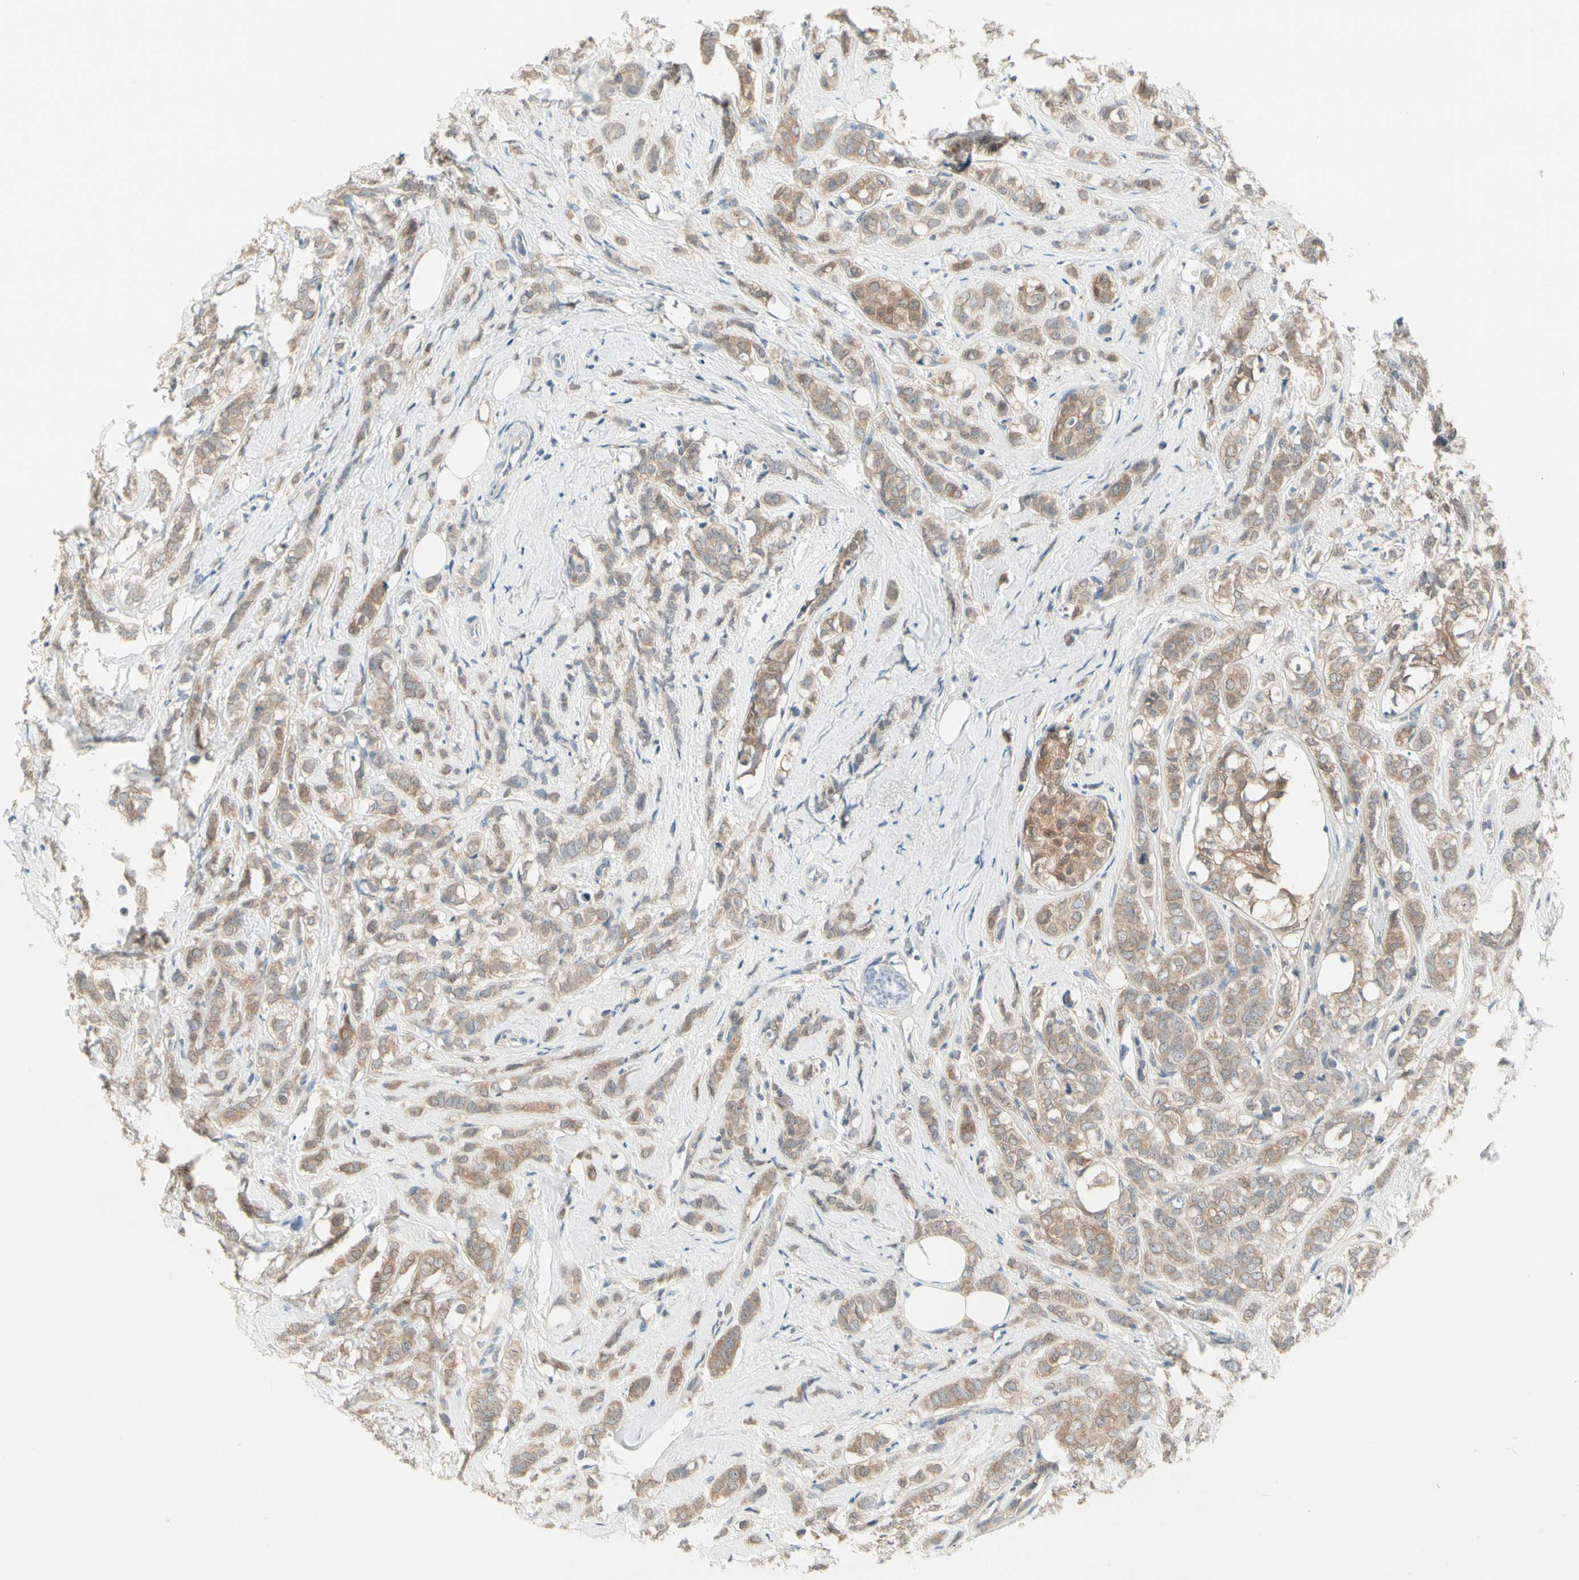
{"staining": {"intensity": "moderate", "quantity": ">75%", "location": "cytoplasmic/membranous"}, "tissue": "breast cancer", "cell_type": "Tumor cells", "image_type": "cancer", "snomed": [{"axis": "morphology", "description": "Lobular carcinoma"}, {"axis": "topography", "description": "Breast"}], "caption": "About >75% of tumor cells in breast cancer reveal moderate cytoplasmic/membranous protein expression as visualized by brown immunohistochemical staining.", "gene": "MPI", "patient": {"sex": "female", "age": 60}}